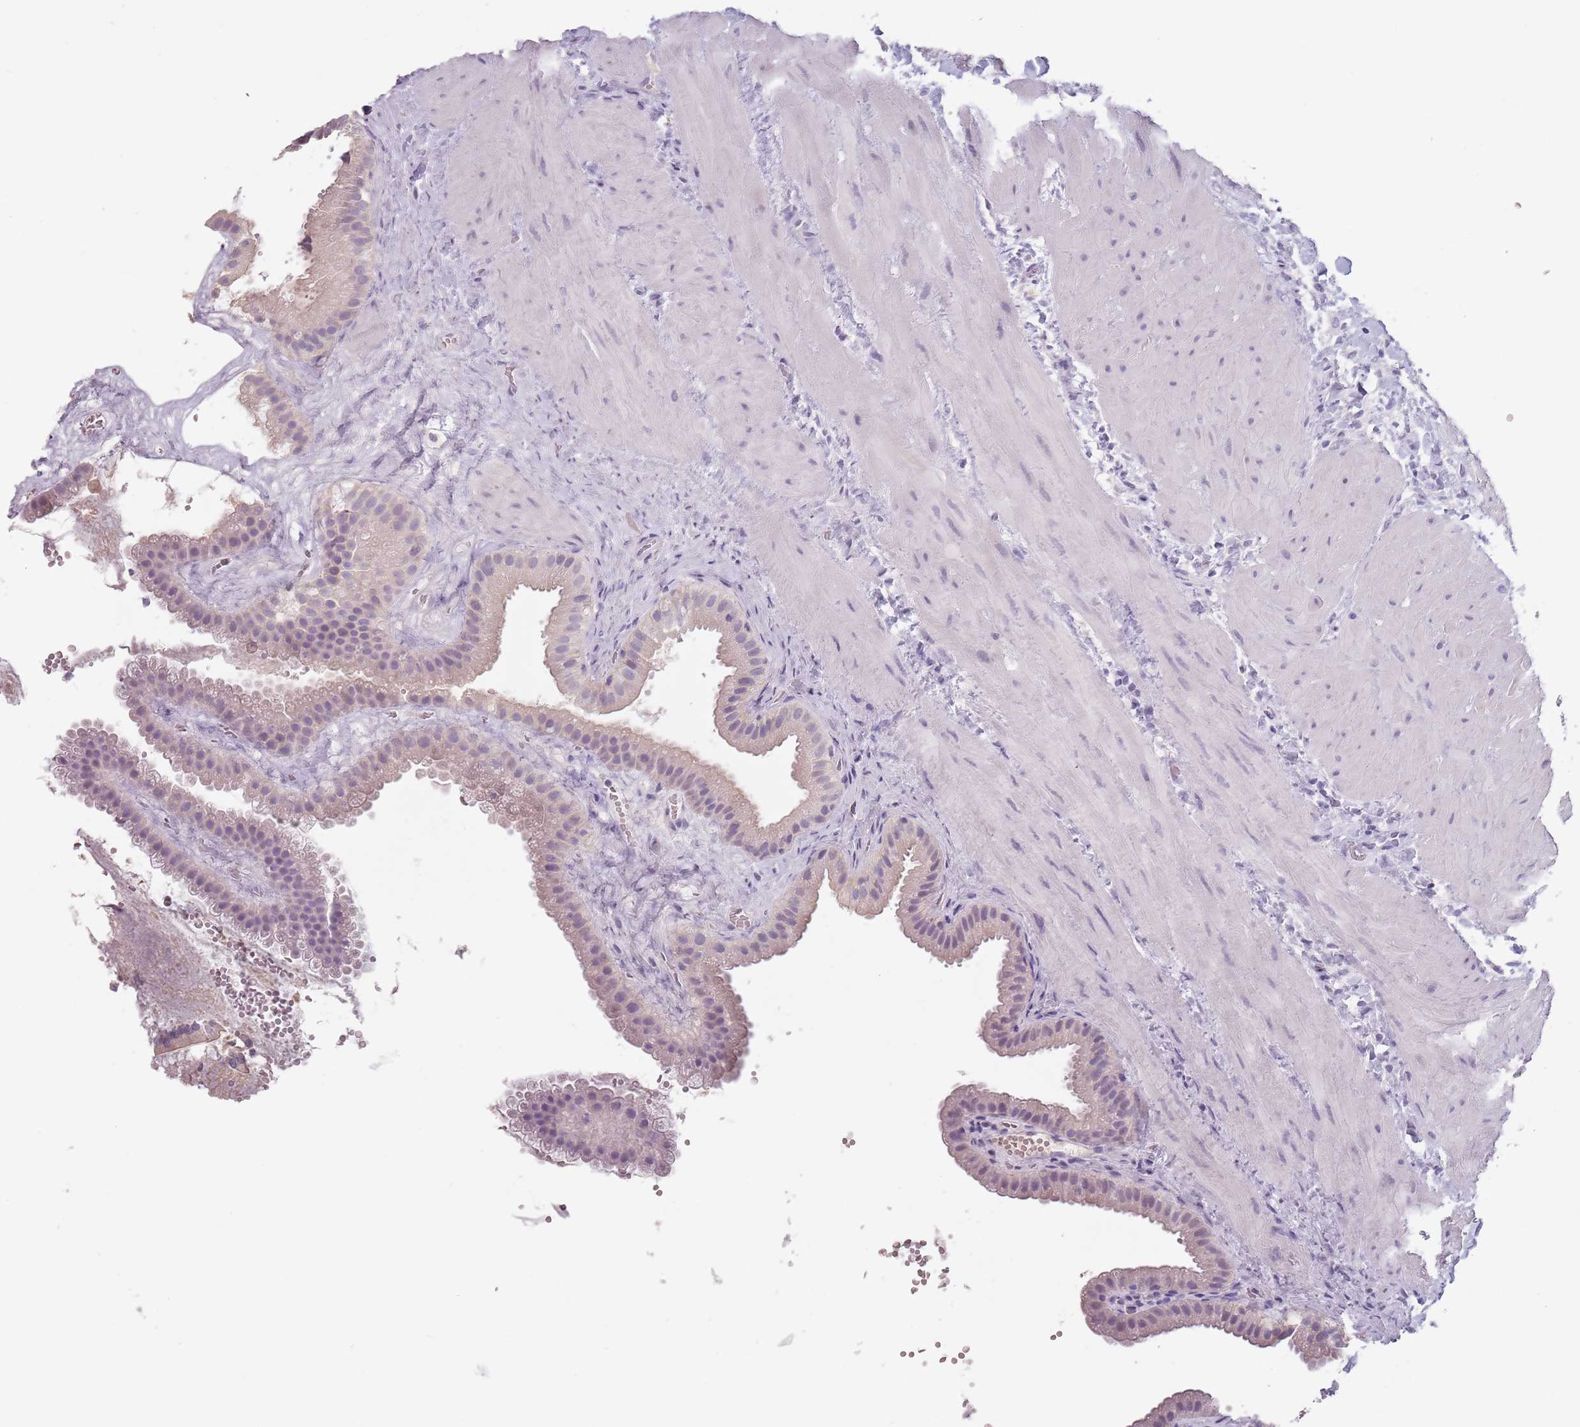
{"staining": {"intensity": "weak", "quantity": "25%-75%", "location": "cytoplasmic/membranous"}, "tissue": "gallbladder", "cell_type": "Glandular cells", "image_type": "normal", "snomed": [{"axis": "morphology", "description": "Normal tissue, NOS"}, {"axis": "topography", "description": "Gallbladder"}], "caption": "Gallbladder stained with immunohistochemistry (IHC) displays weak cytoplasmic/membranous positivity in approximately 25%-75% of glandular cells.", "gene": "CEP19", "patient": {"sex": "male", "age": 55}}